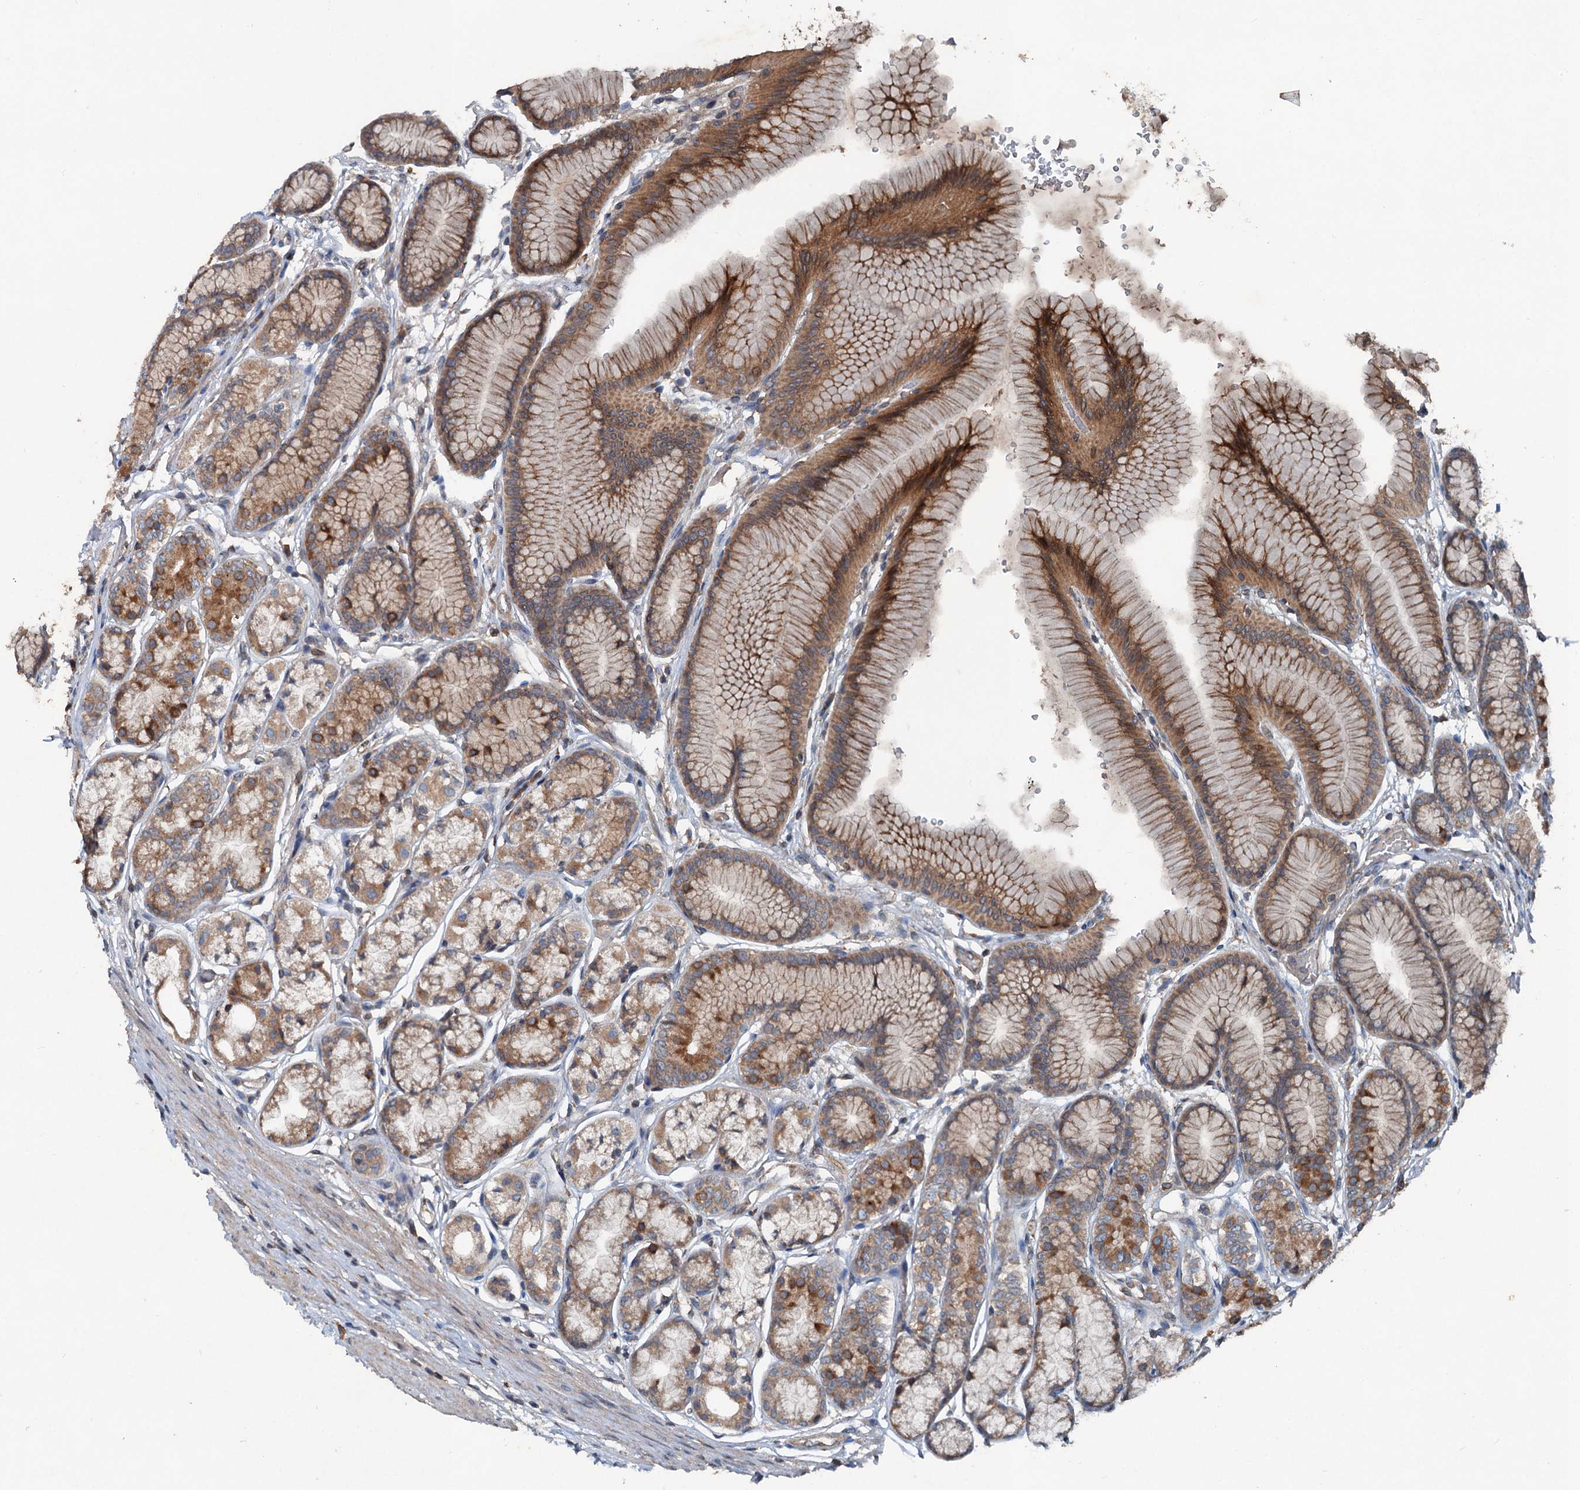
{"staining": {"intensity": "moderate", "quantity": ">75%", "location": "cytoplasmic/membranous"}, "tissue": "stomach", "cell_type": "Glandular cells", "image_type": "normal", "snomed": [{"axis": "morphology", "description": "Normal tissue, NOS"}, {"axis": "morphology", "description": "Adenocarcinoma, NOS"}, {"axis": "morphology", "description": "Adenocarcinoma, High grade"}, {"axis": "topography", "description": "Stomach, upper"}, {"axis": "topography", "description": "Stomach"}], "caption": "Immunohistochemical staining of normal stomach exhibits moderate cytoplasmic/membranous protein positivity in approximately >75% of glandular cells.", "gene": "TAPBPL", "patient": {"sex": "female", "age": 65}}